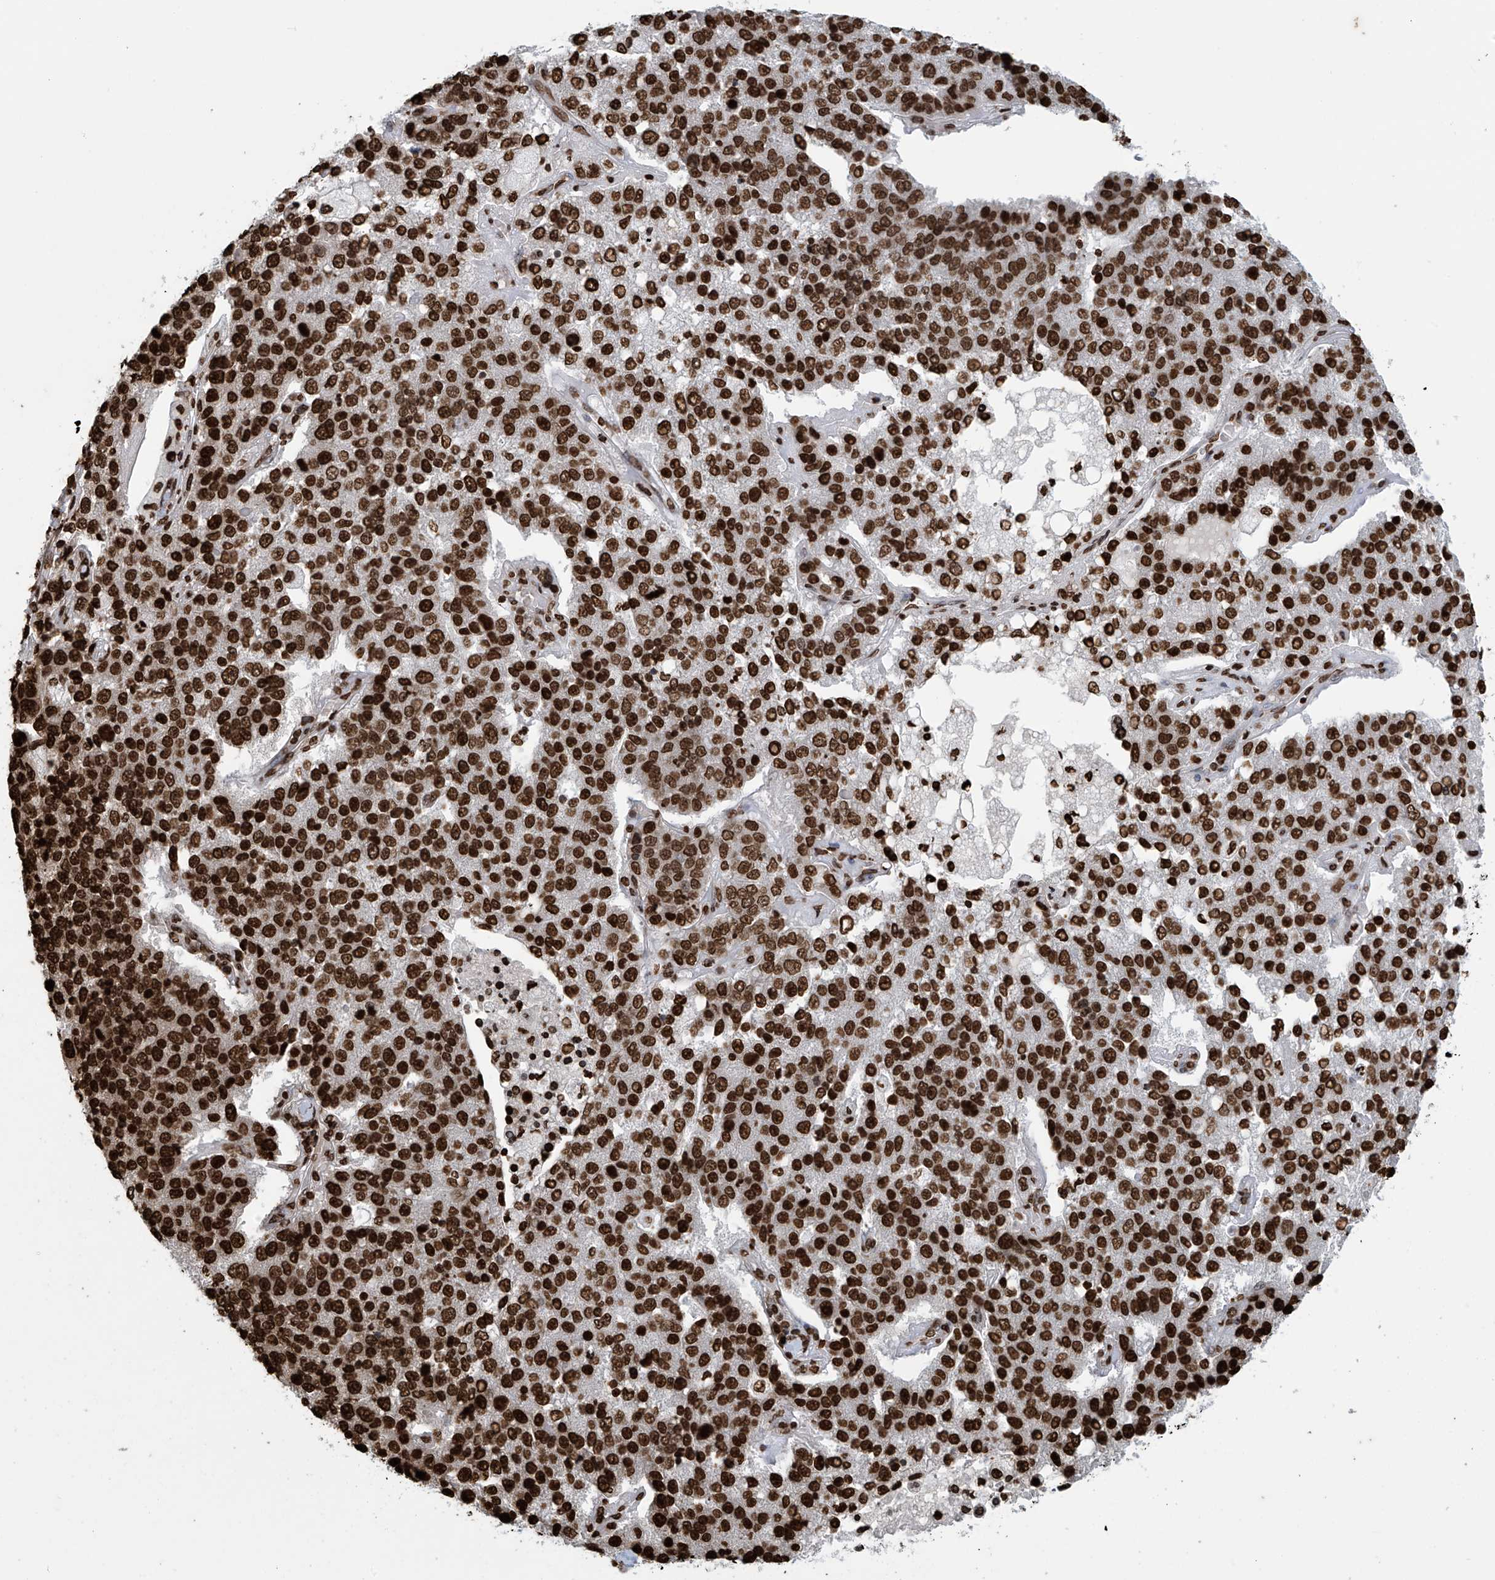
{"staining": {"intensity": "strong", "quantity": ">75%", "location": "nuclear"}, "tissue": "pancreatic cancer", "cell_type": "Tumor cells", "image_type": "cancer", "snomed": [{"axis": "morphology", "description": "Adenocarcinoma, NOS"}, {"axis": "topography", "description": "Pancreas"}], "caption": "Adenocarcinoma (pancreatic) tissue exhibits strong nuclear expression in approximately >75% of tumor cells, visualized by immunohistochemistry.", "gene": "DPPA2", "patient": {"sex": "female", "age": 61}}